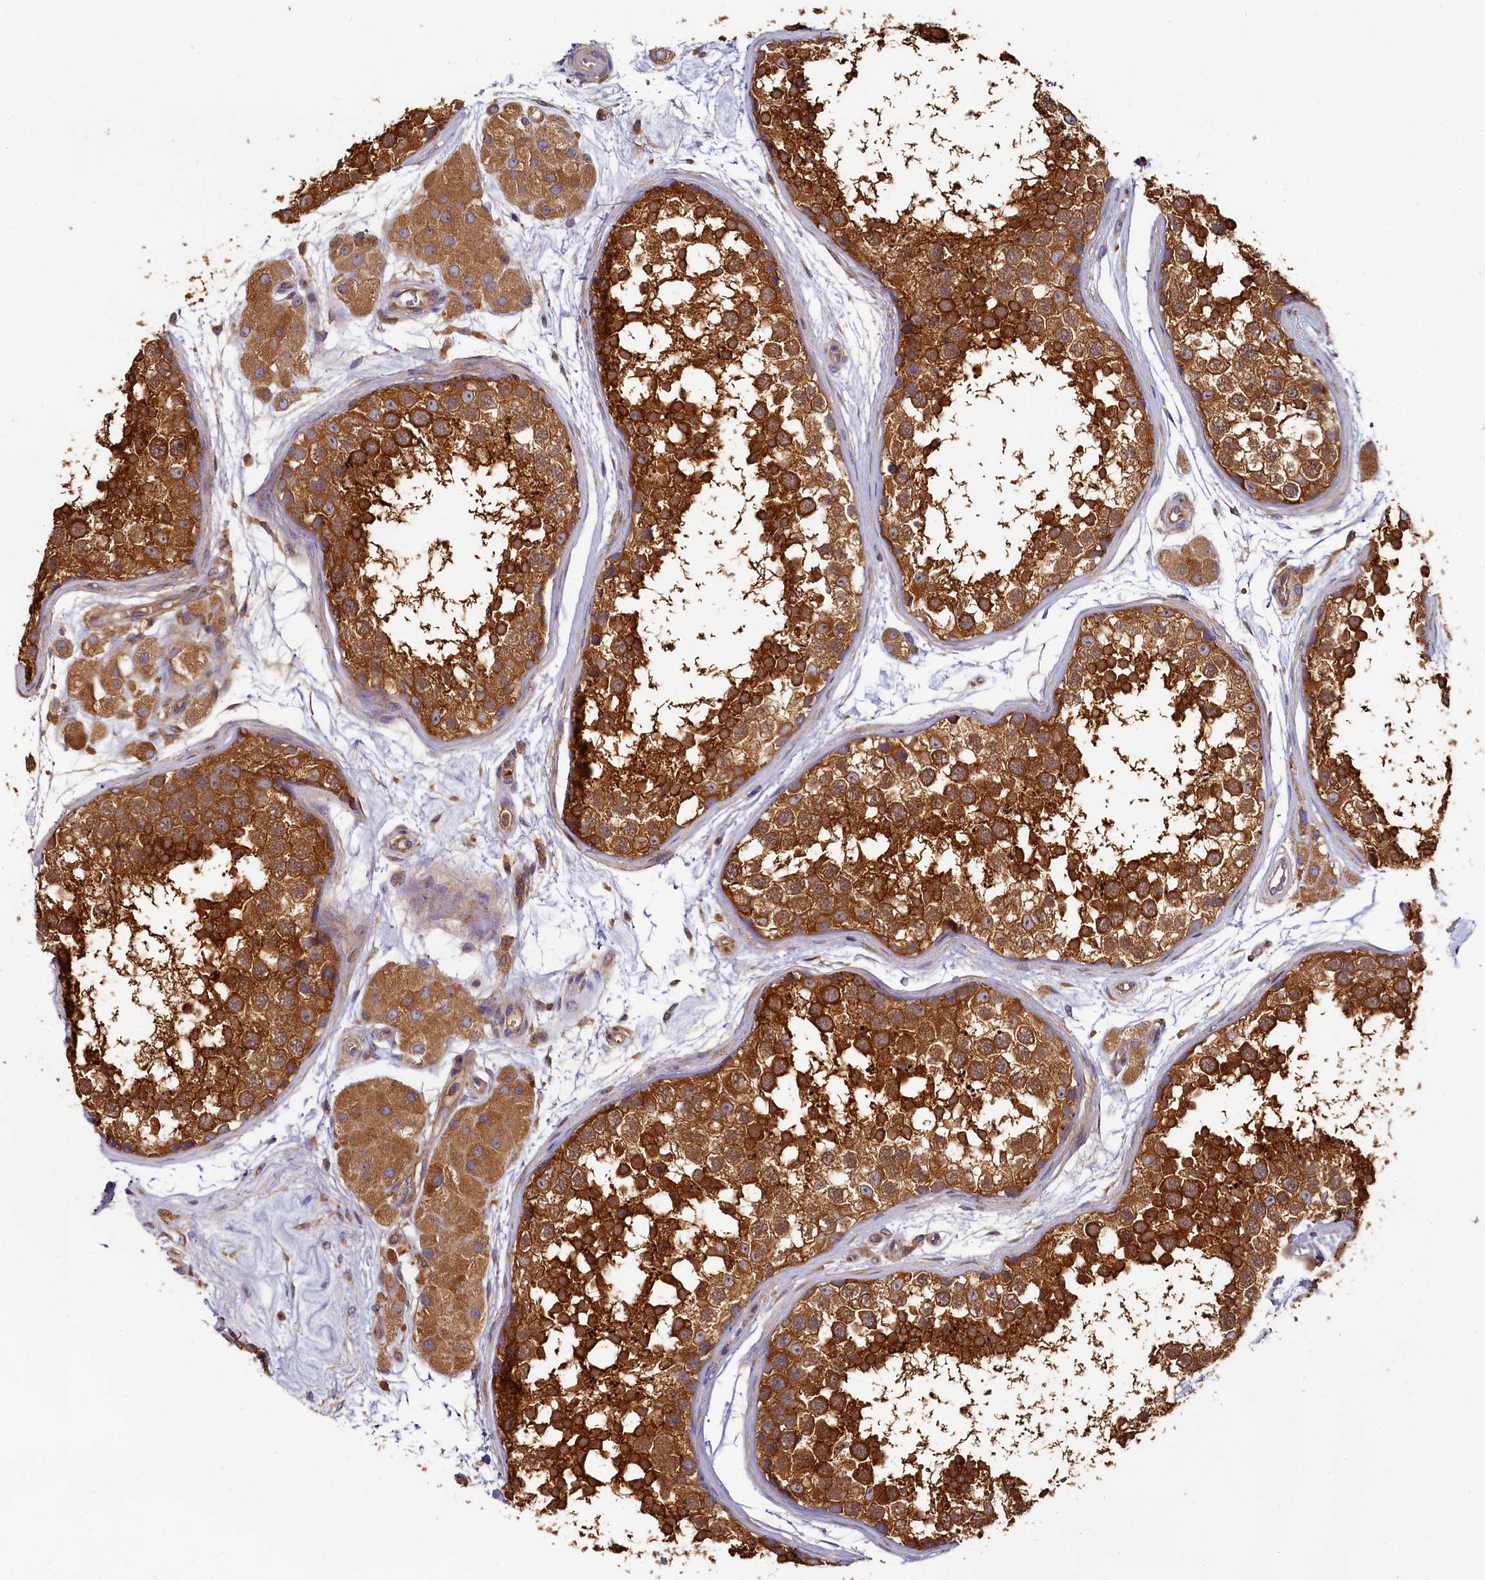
{"staining": {"intensity": "strong", "quantity": ">75%", "location": "cytoplasmic/membranous"}, "tissue": "testis", "cell_type": "Cells in seminiferous ducts", "image_type": "normal", "snomed": [{"axis": "morphology", "description": "Normal tissue, NOS"}, {"axis": "topography", "description": "Testis"}], "caption": "Cells in seminiferous ducts reveal high levels of strong cytoplasmic/membranous expression in approximately >75% of cells in benign human testis.", "gene": "PPIP5K1", "patient": {"sex": "male", "age": 56}}